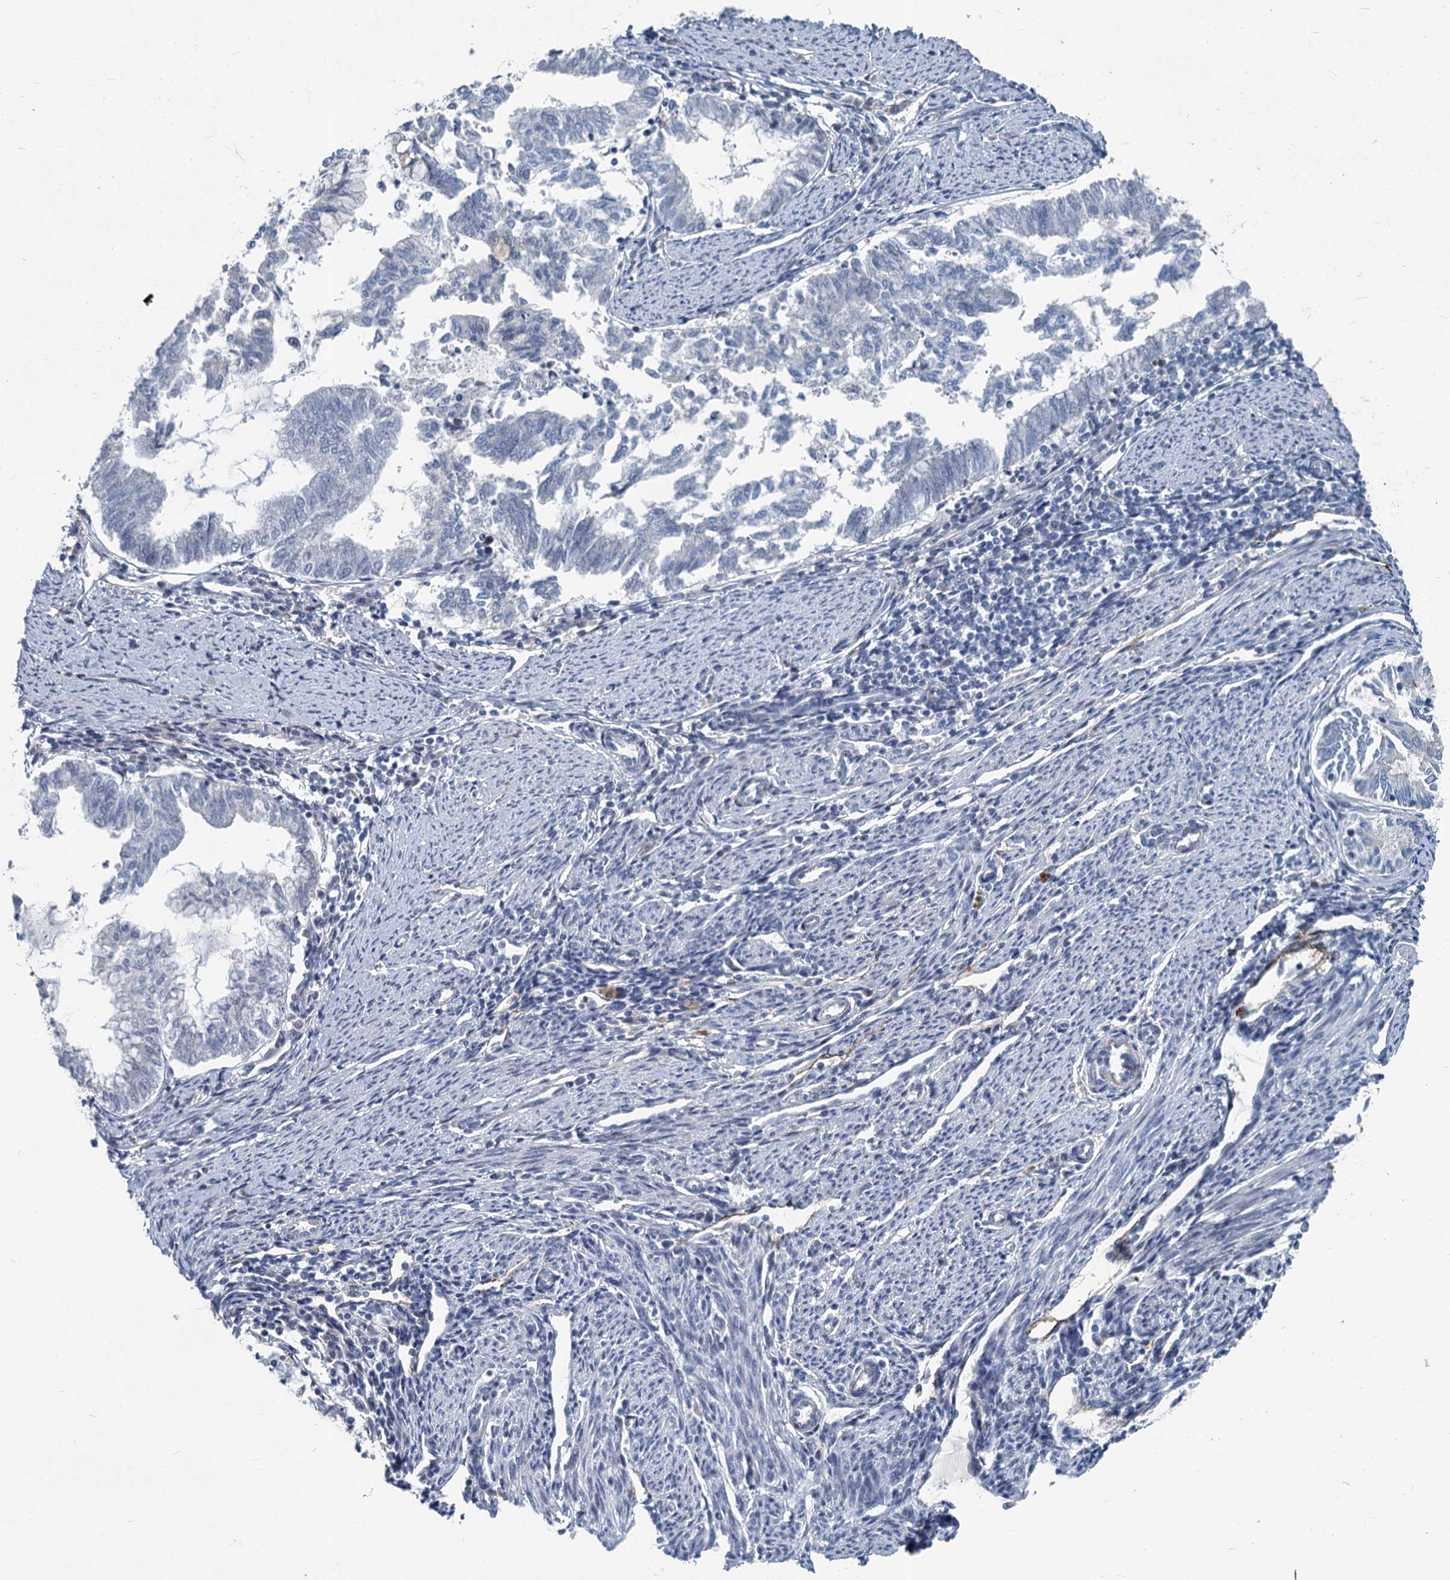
{"staining": {"intensity": "negative", "quantity": "none", "location": "none"}, "tissue": "endometrial cancer", "cell_type": "Tumor cells", "image_type": "cancer", "snomed": [{"axis": "morphology", "description": "Adenocarcinoma, NOS"}, {"axis": "topography", "description": "Endometrium"}], "caption": "Immunohistochemistry (IHC) image of neoplastic tissue: human endometrial cancer (adenocarcinoma) stained with DAB exhibits no significant protein positivity in tumor cells. (DAB IHC, high magnification).", "gene": "ASXL3", "patient": {"sex": "female", "age": 79}}